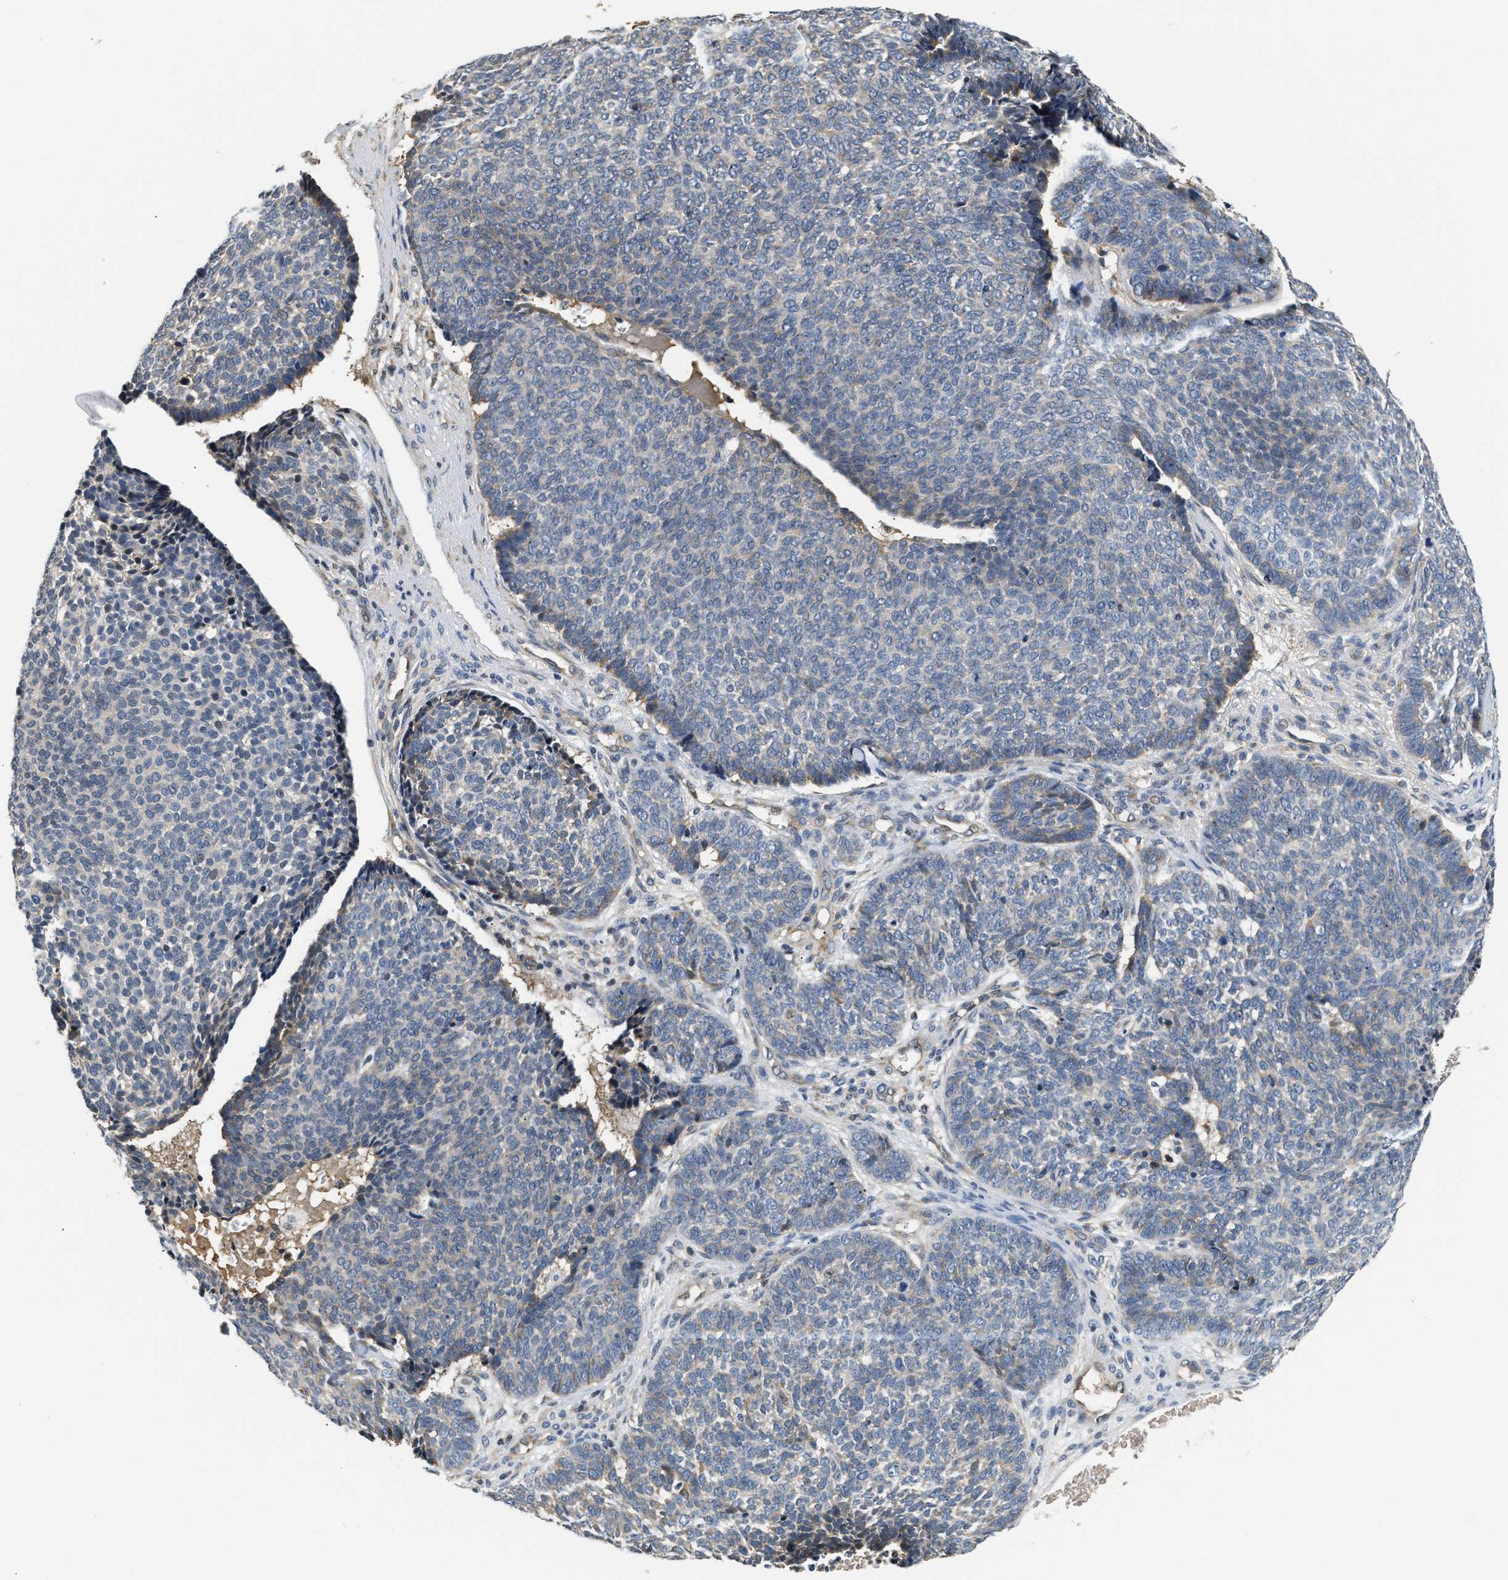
{"staining": {"intensity": "moderate", "quantity": "<25%", "location": "cytoplasmic/membranous"}, "tissue": "skin cancer", "cell_type": "Tumor cells", "image_type": "cancer", "snomed": [{"axis": "morphology", "description": "Basal cell carcinoma"}, {"axis": "topography", "description": "Skin"}], "caption": "A high-resolution photomicrograph shows immunohistochemistry staining of skin cancer (basal cell carcinoma), which displays moderate cytoplasmic/membranous positivity in about <25% of tumor cells.", "gene": "TNIP2", "patient": {"sex": "male", "age": 84}}